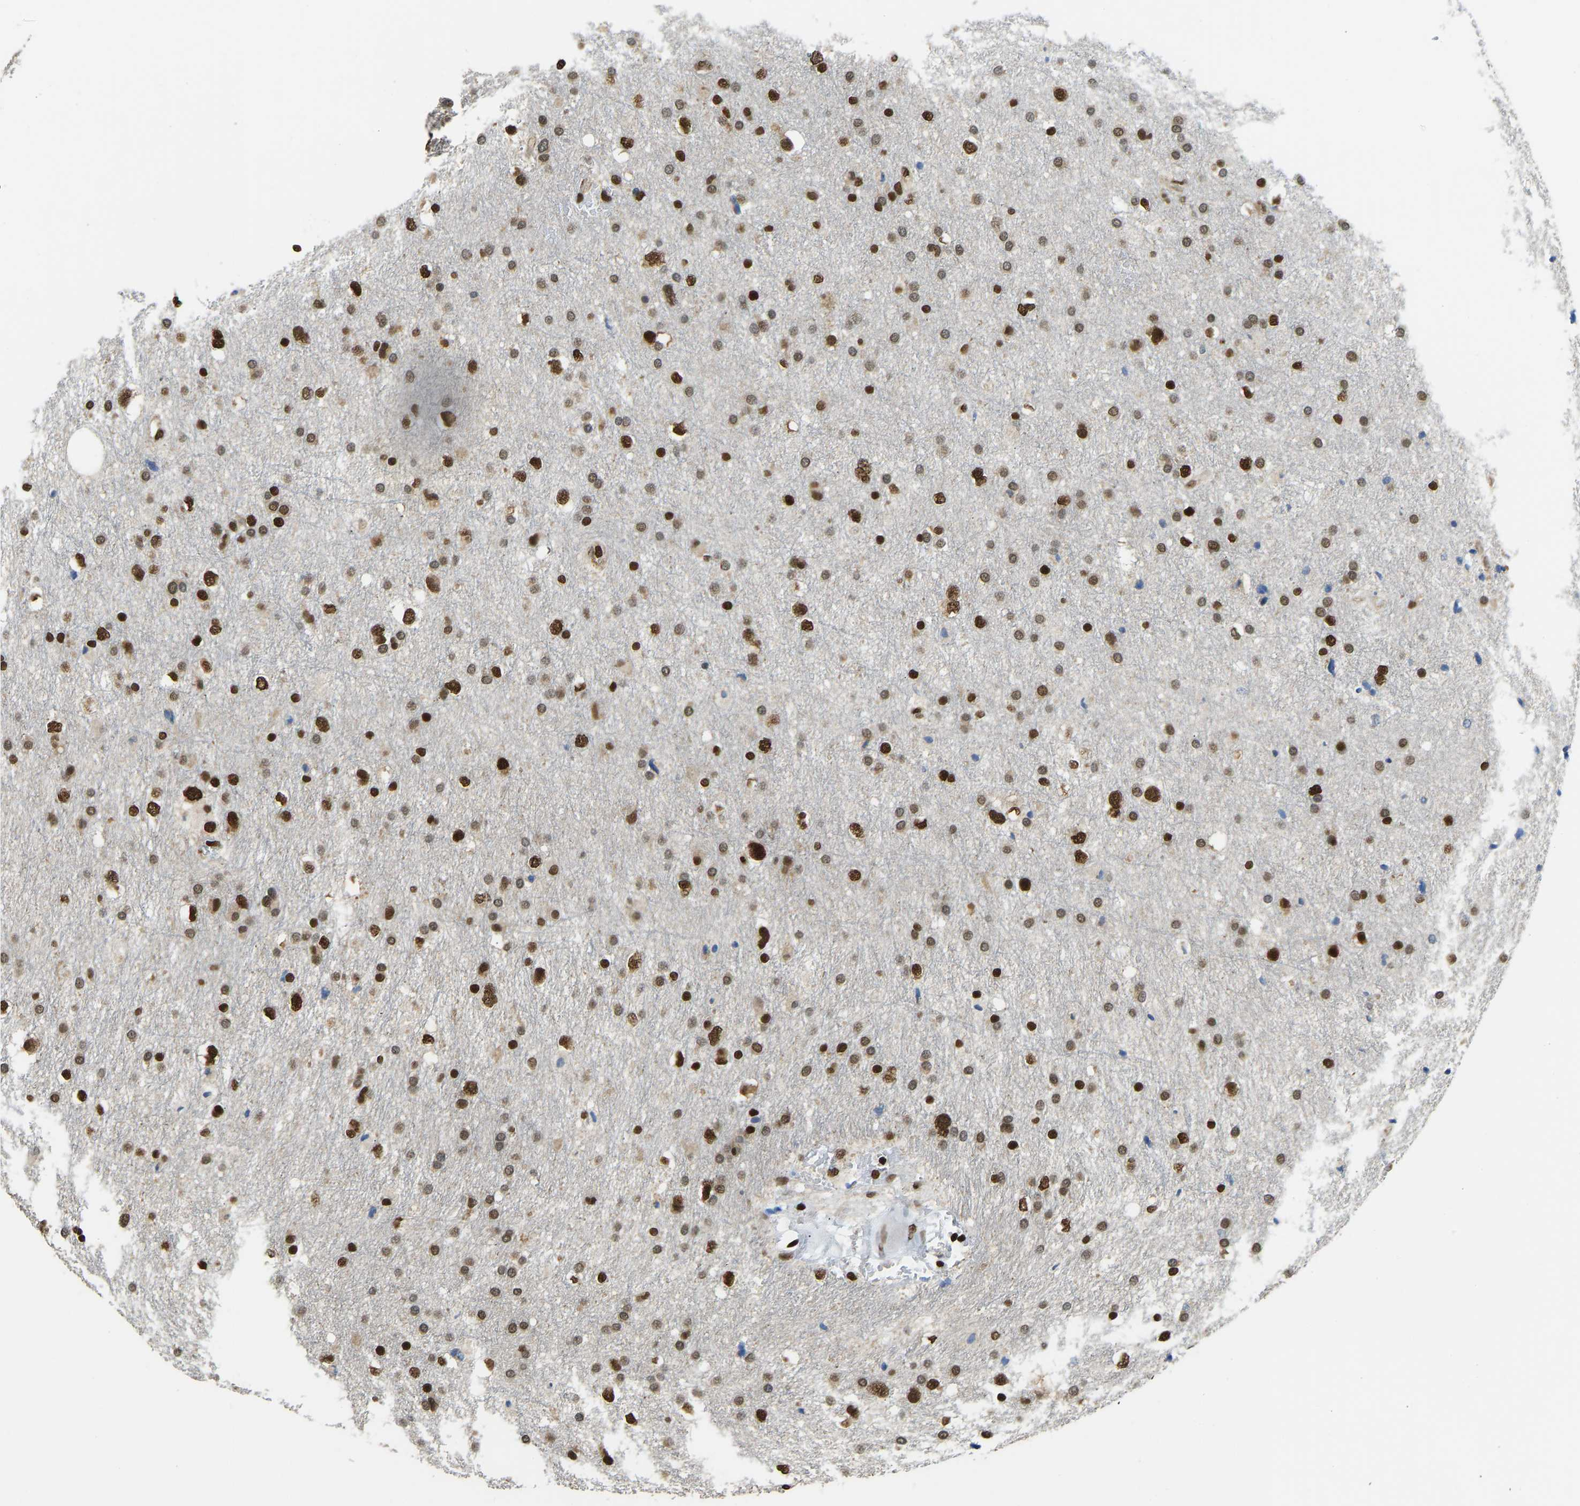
{"staining": {"intensity": "strong", "quantity": ">75%", "location": "nuclear"}, "tissue": "glioma", "cell_type": "Tumor cells", "image_type": "cancer", "snomed": [{"axis": "morphology", "description": "Glioma, malignant, Low grade"}, {"axis": "topography", "description": "Brain"}], "caption": "Malignant glioma (low-grade) stained for a protein reveals strong nuclear positivity in tumor cells.", "gene": "ZSCAN20", "patient": {"sex": "female", "age": 37}}